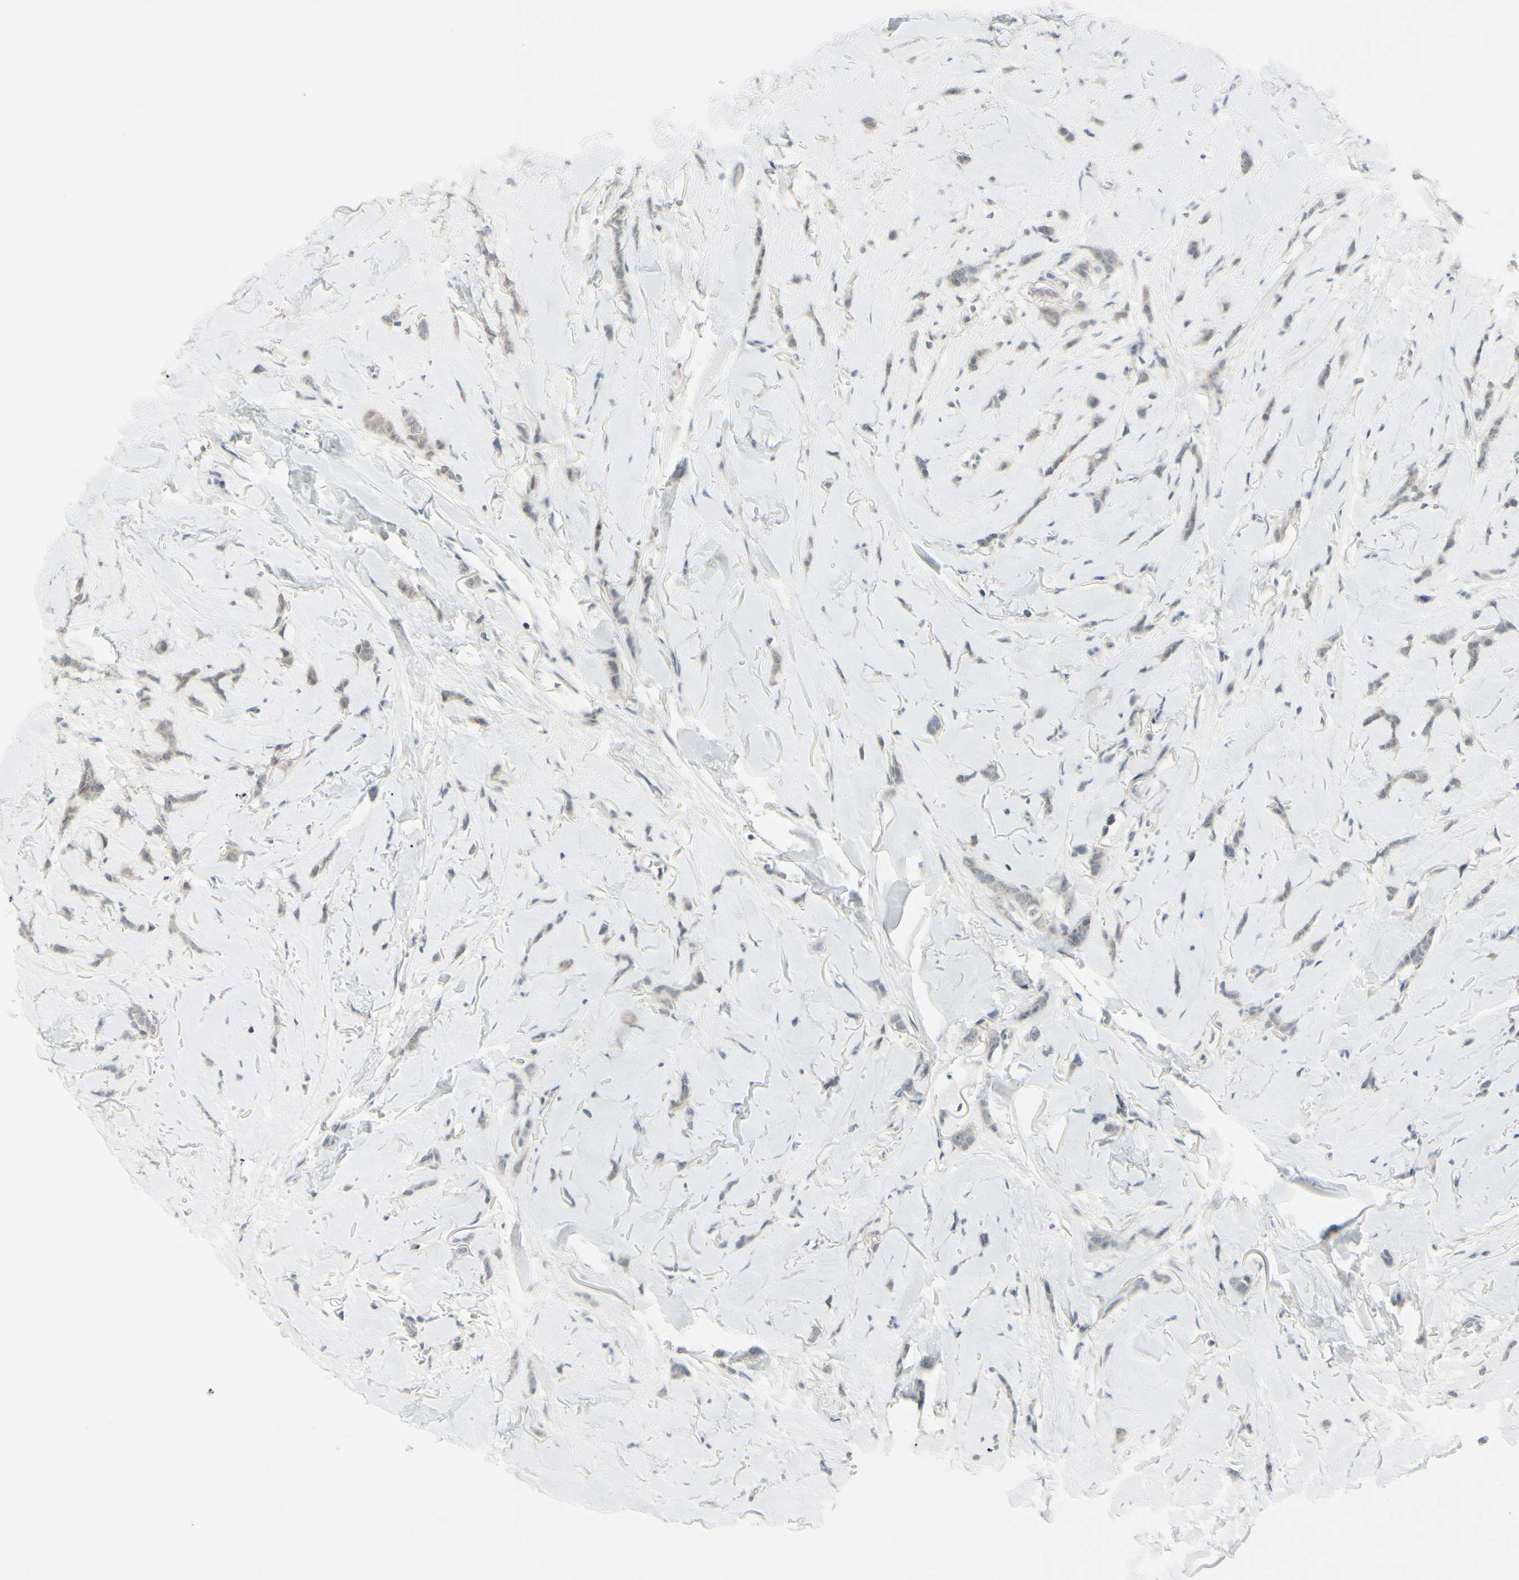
{"staining": {"intensity": "negative", "quantity": "none", "location": "none"}, "tissue": "breast cancer", "cell_type": "Tumor cells", "image_type": "cancer", "snomed": [{"axis": "morphology", "description": "Lobular carcinoma"}, {"axis": "topography", "description": "Skin"}, {"axis": "topography", "description": "Breast"}], "caption": "Immunohistochemical staining of breast cancer (lobular carcinoma) reveals no significant expression in tumor cells.", "gene": "ETNK1", "patient": {"sex": "female", "age": 46}}